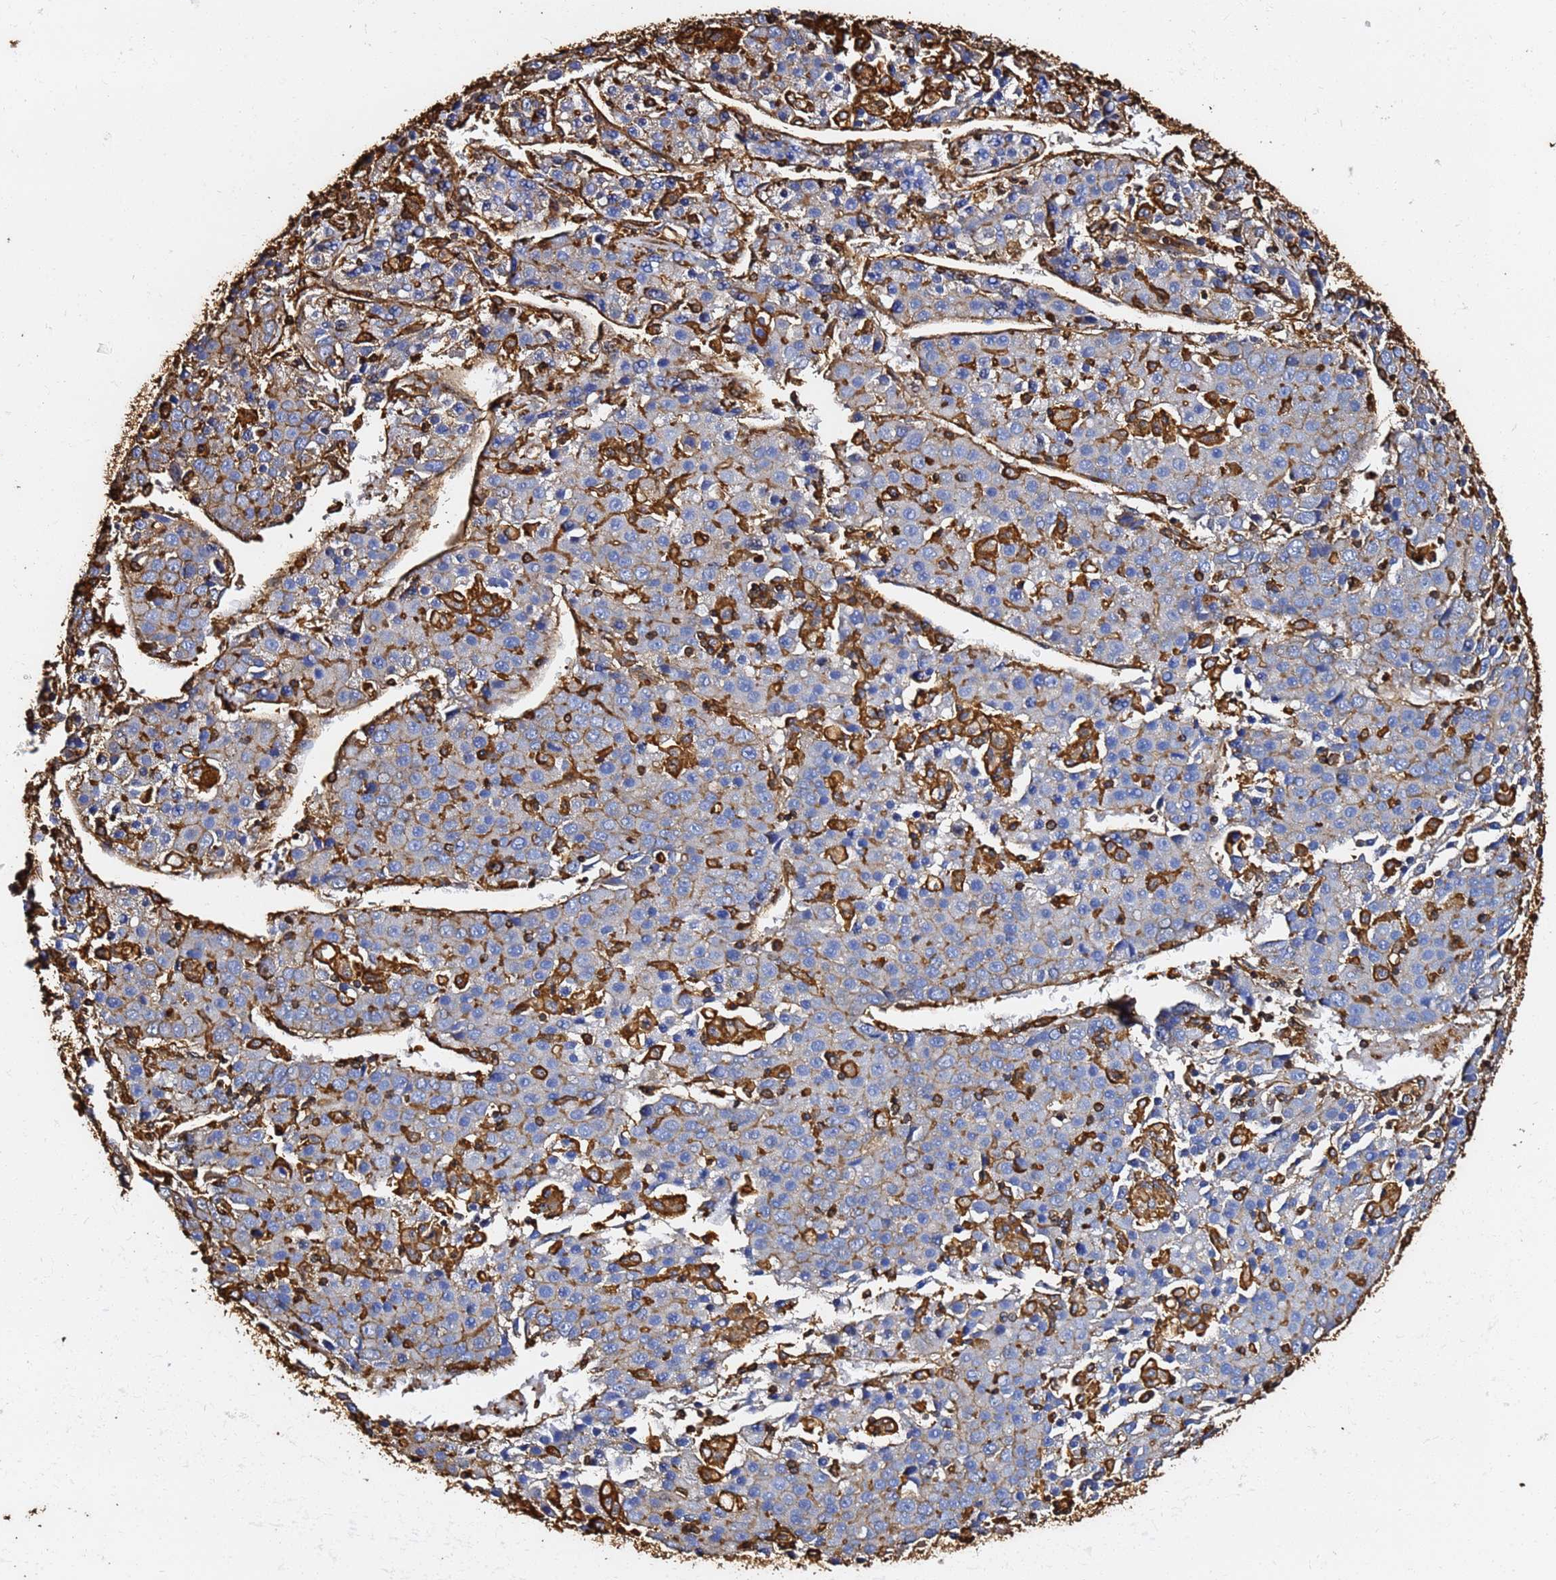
{"staining": {"intensity": "moderate", "quantity": "25%-75%", "location": "cytoplasmic/membranous"}, "tissue": "liver cancer", "cell_type": "Tumor cells", "image_type": "cancer", "snomed": [{"axis": "morphology", "description": "Carcinoma, Hepatocellular, NOS"}, {"axis": "topography", "description": "Liver"}], "caption": "Immunohistochemistry photomicrograph of neoplastic tissue: liver cancer stained using IHC demonstrates medium levels of moderate protein expression localized specifically in the cytoplasmic/membranous of tumor cells, appearing as a cytoplasmic/membranous brown color.", "gene": "ACTB", "patient": {"sex": "male", "age": 55}}